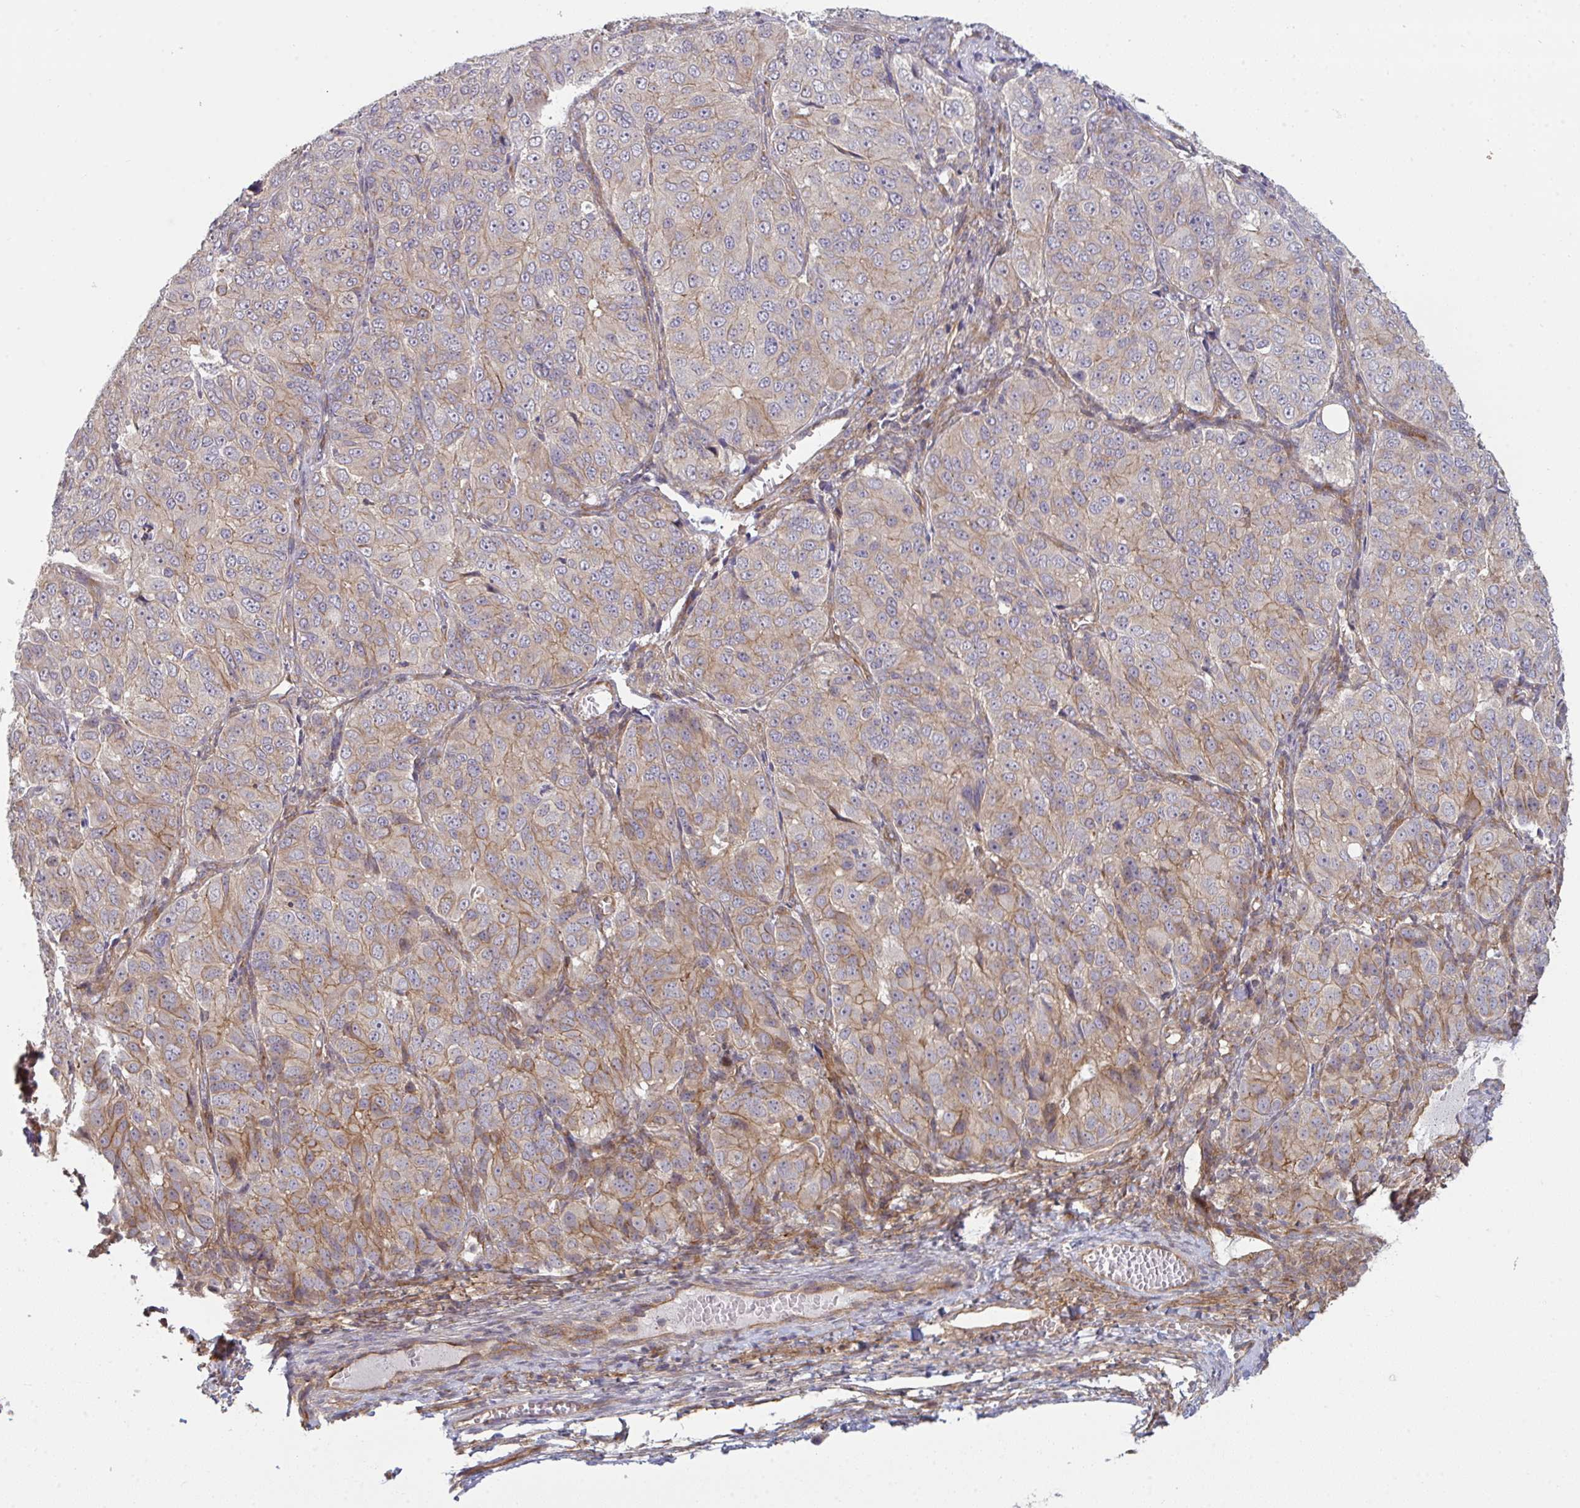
{"staining": {"intensity": "weak", "quantity": "25%-75%", "location": "cytoplasmic/membranous"}, "tissue": "ovarian cancer", "cell_type": "Tumor cells", "image_type": "cancer", "snomed": [{"axis": "morphology", "description": "Carcinoma, endometroid"}, {"axis": "topography", "description": "Ovary"}], "caption": "Brown immunohistochemical staining in human ovarian cancer (endometroid carcinoma) demonstrates weak cytoplasmic/membranous expression in approximately 25%-75% of tumor cells. Immunohistochemistry stains the protein in brown and the nuclei are stained blue.", "gene": "CASP9", "patient": {"sex": "female", "age": 51}}